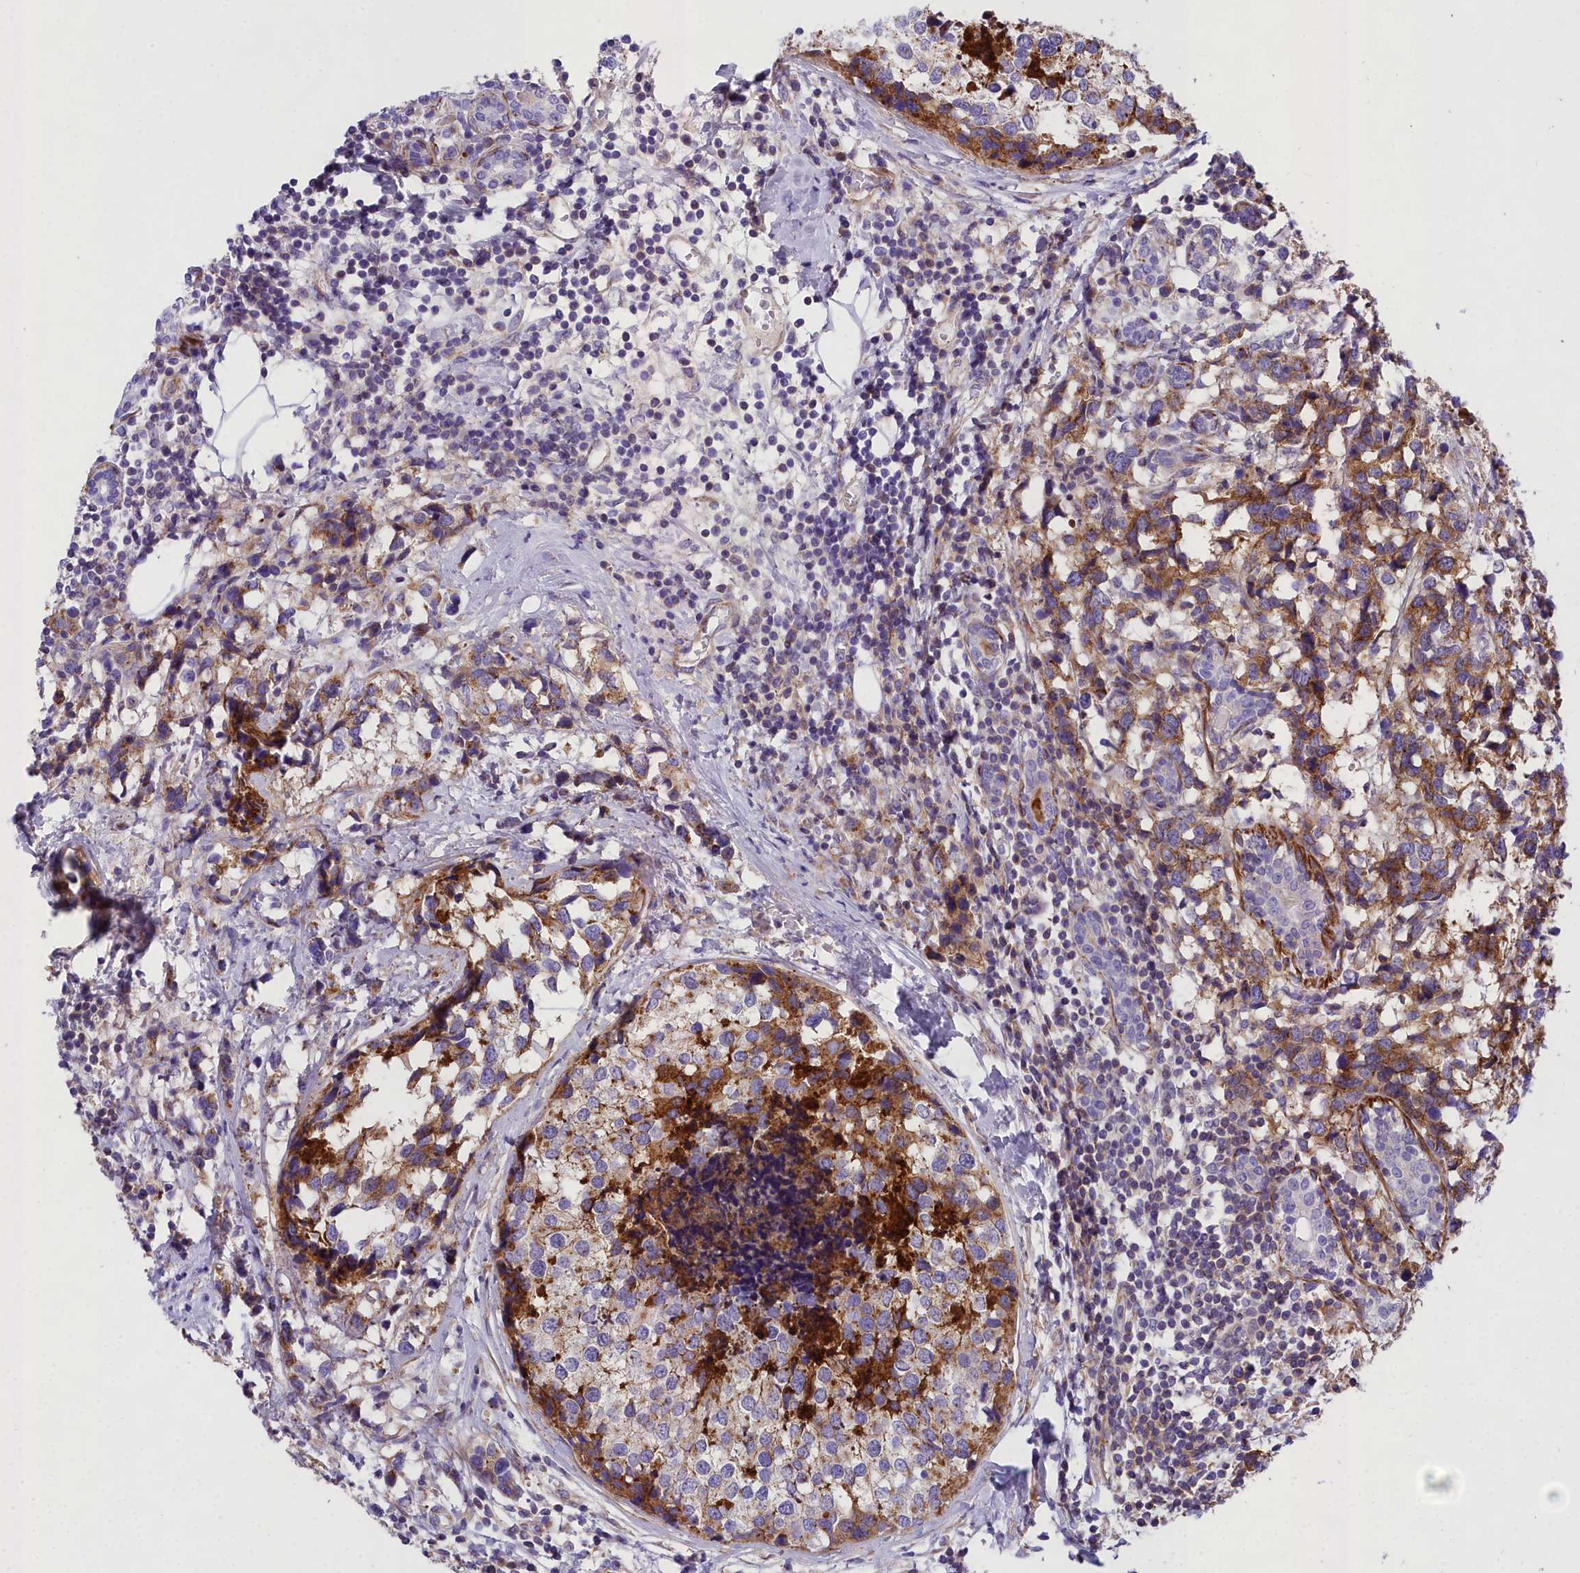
{"staining": {"intensity": "moderate", "quantity": ">75%", "location": "cytoplasmic/membranous"}, "tissue": "breast cancer", "cell_type": "Tumor cells", "image_type": "cancer", "snomed": [{"axis": "morphology", "description": "Lobular carcinoma"}, {"axis": "topography", "description": "Breast"}], "caption": "Protein expression analysis of human breast cancer (lobular carcinoma) reveals moderate cytoplasmic/membranous expression in approximately >75% of tumor cells.", "gene": "GFRA1", "patient": {"sex": "female", "age": 59}}